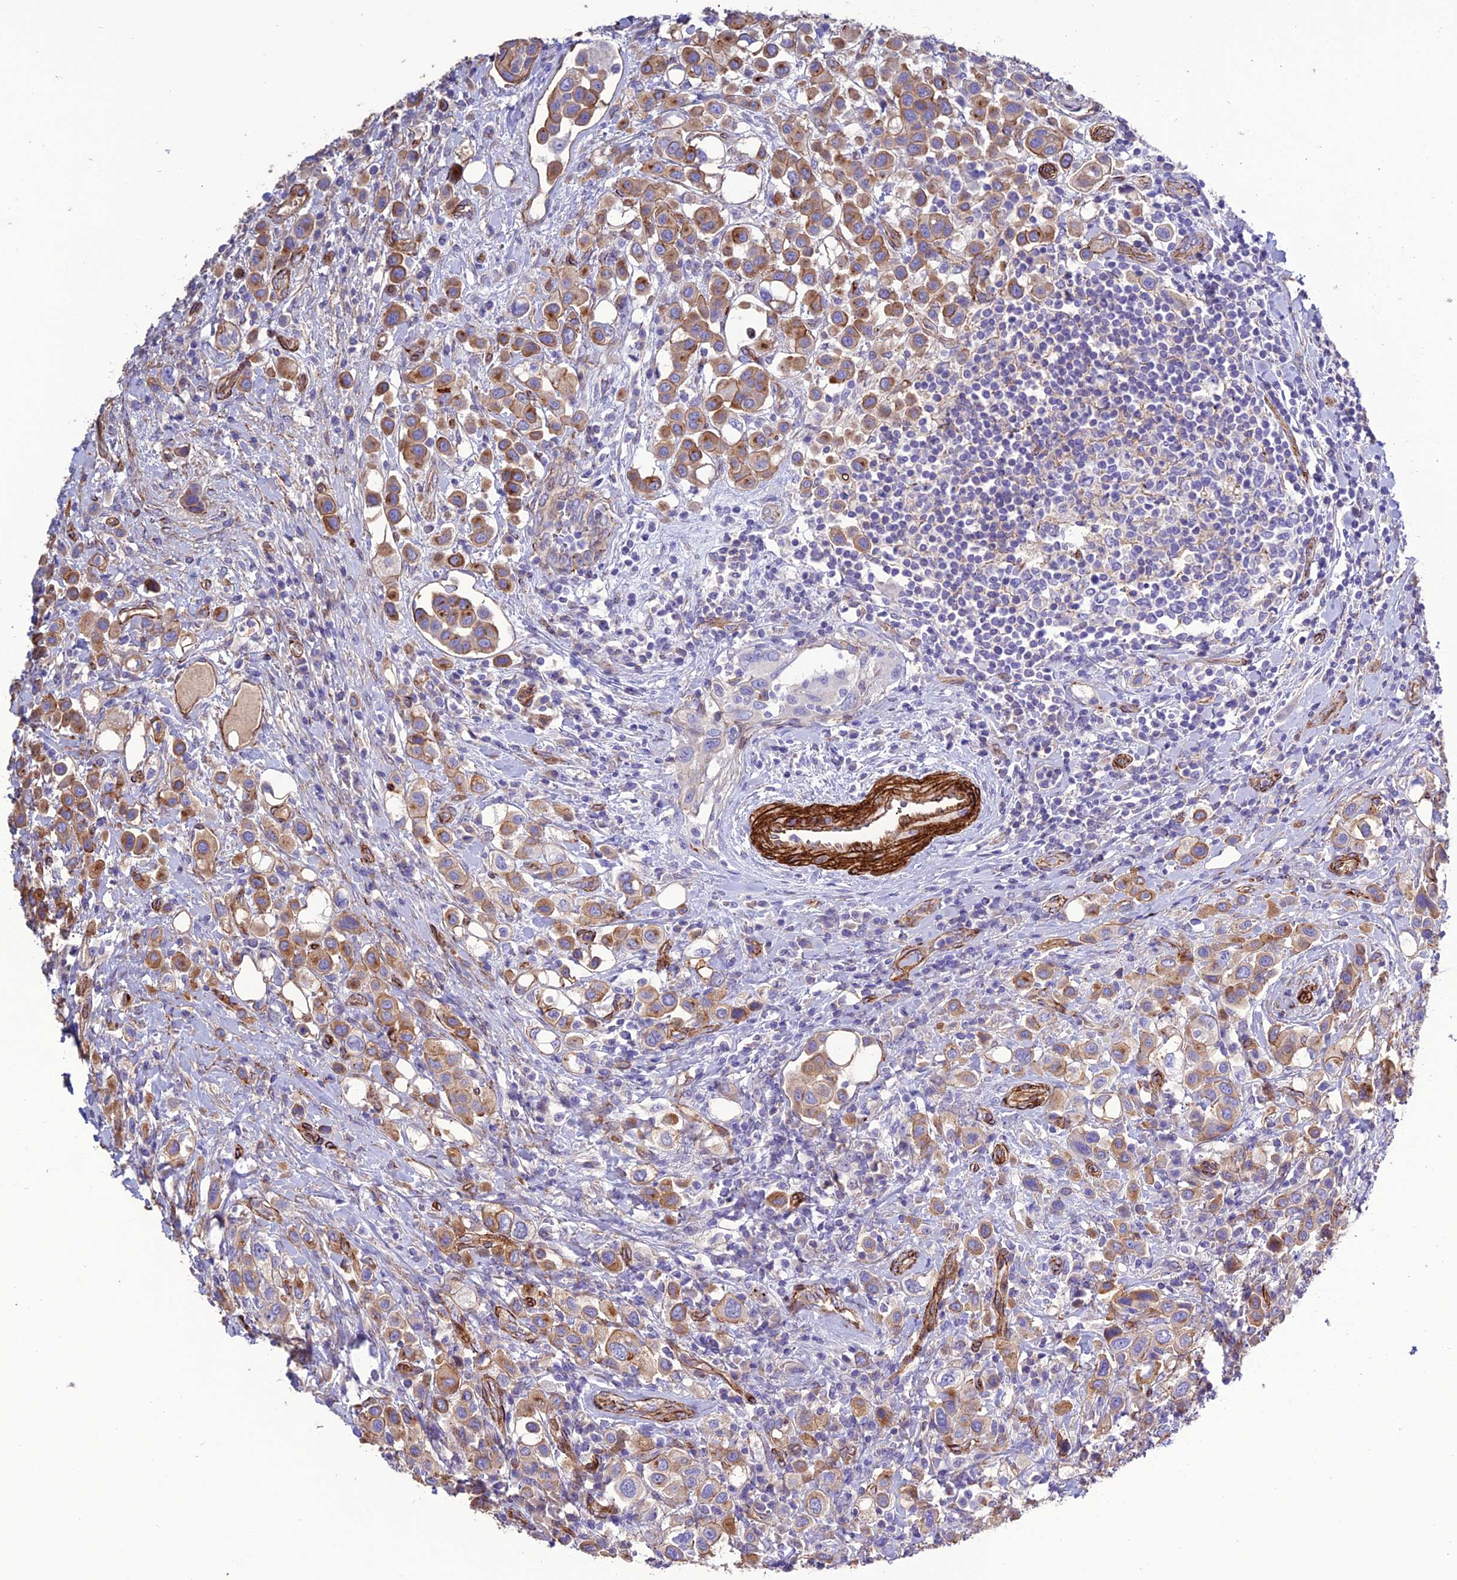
{"staining": {"intensity": "moderate", "quantity": ">75%", "location": "cytoplasmic/membranous"}, "tissue": "urothelial cancer", "cell_type": "Tumor cells", "image_type": "cancer", "snomed": [{"axis": "morphology", "description": "Urothelial carcinoma, High grade"}, {"axis": "topography", "description": "Urinary bladder"}], "caption": "Approximately >75% of tumor cells in high-grade urothelial carcinoma exhibit moderate cytoplasmic/membranous protein staining as visualized by brown immunohistochemical staining.", "gene": "REX1BD", "patient": {"sex": "male", "age": 50}}